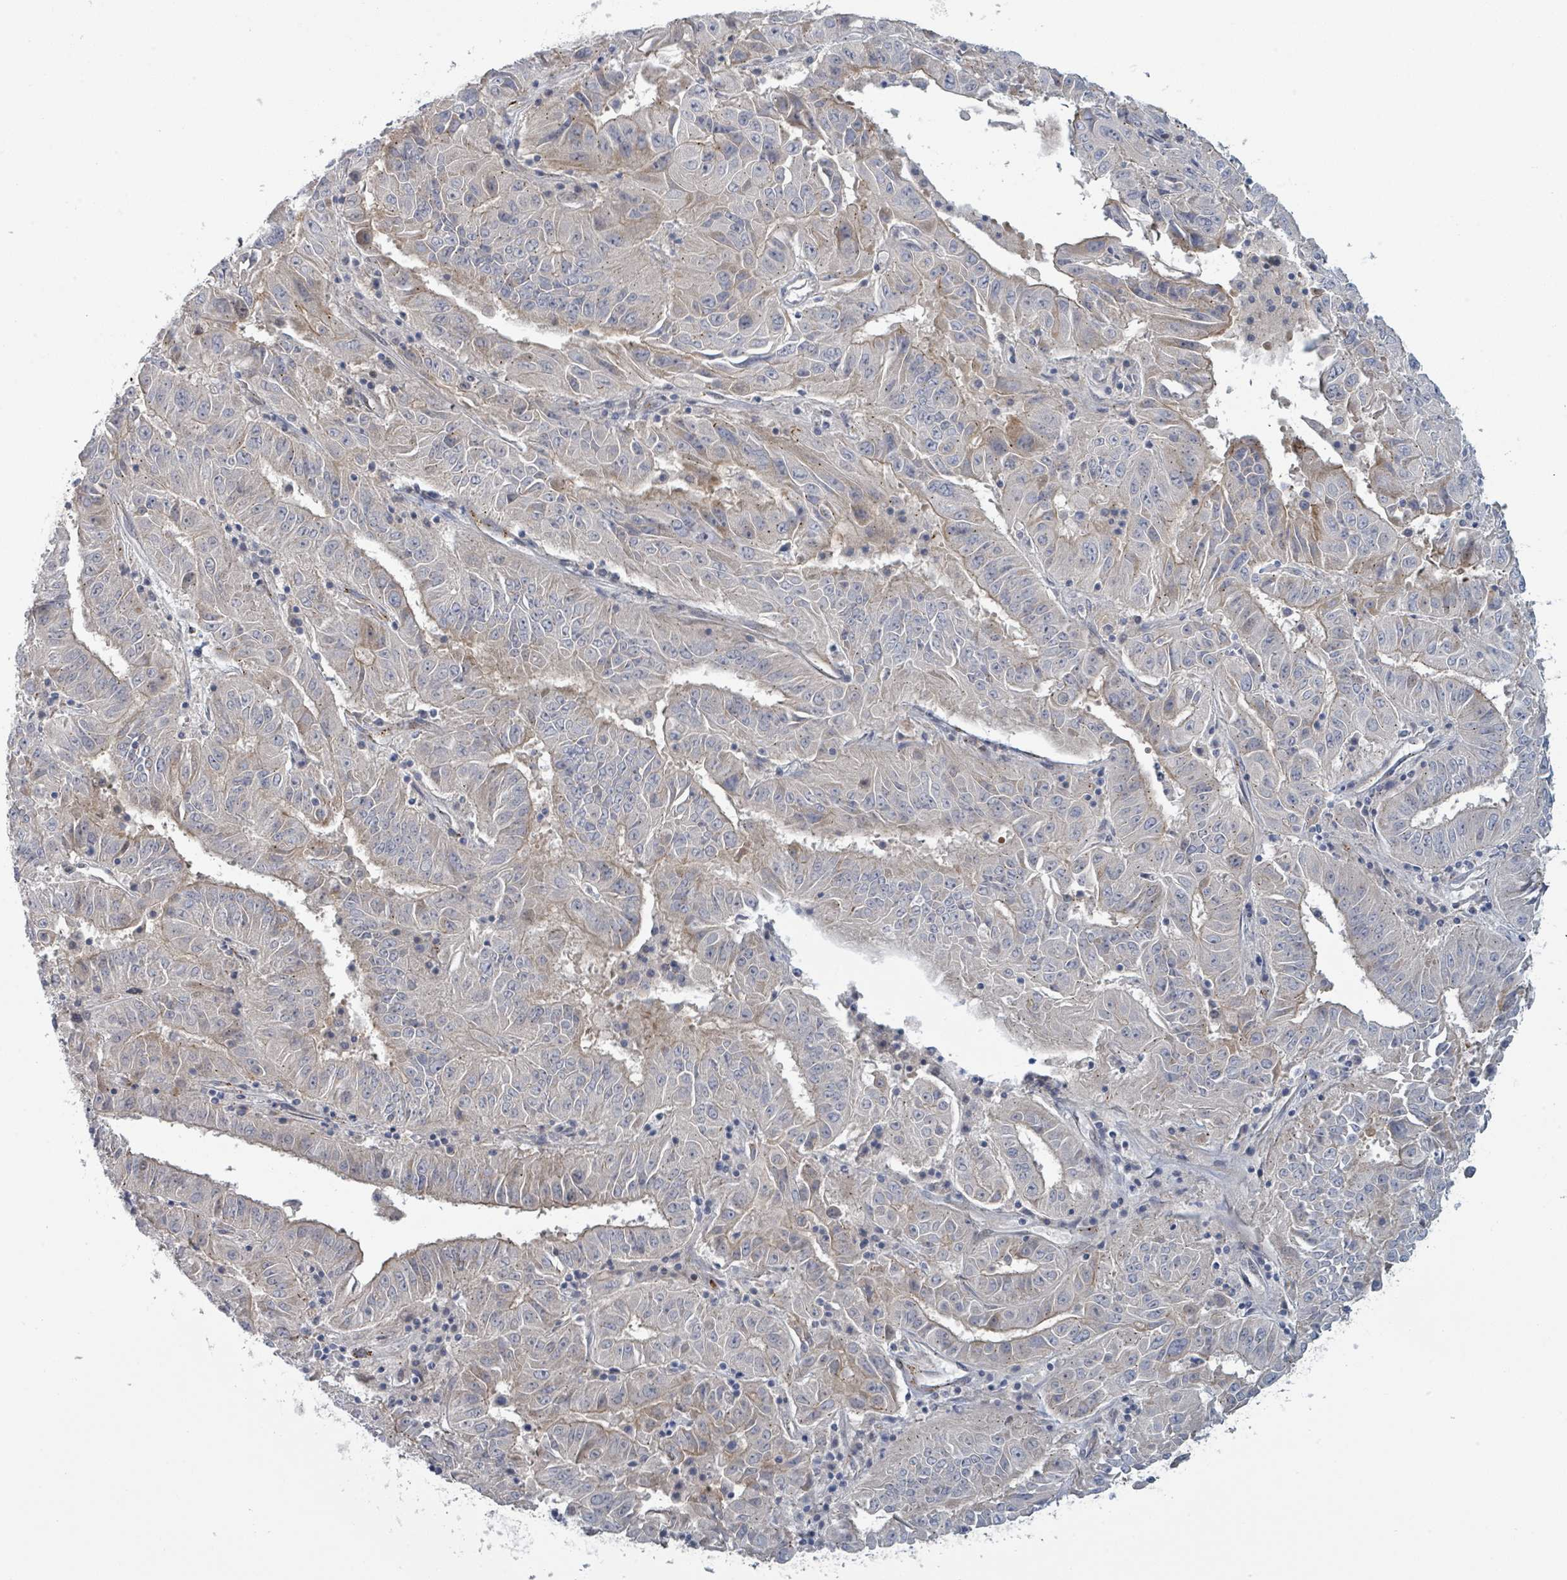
{"staining": {"intensity": "weak", "quantity": "25%-75%", "location": "cytoplasmic/membranous"}, "tissue": "pancreatic cancer", "cell_type": "Tumor cells", "image_type": "cancer", "snomed": [{"axis": "morphology", "description": "Adenocarcinoma, NOS"}, {"axis": "topography", "description": "Pancreas"}], "caption": "Pancreatic cancer (adenocarcinoma) stained with a brown dye demonstrates weak cytoplasmic/membranous positive expression in approximately 25%-75% of tumor cells.", "gene": "COL5A3", "patient": {"sex": "male", "age": 63}}